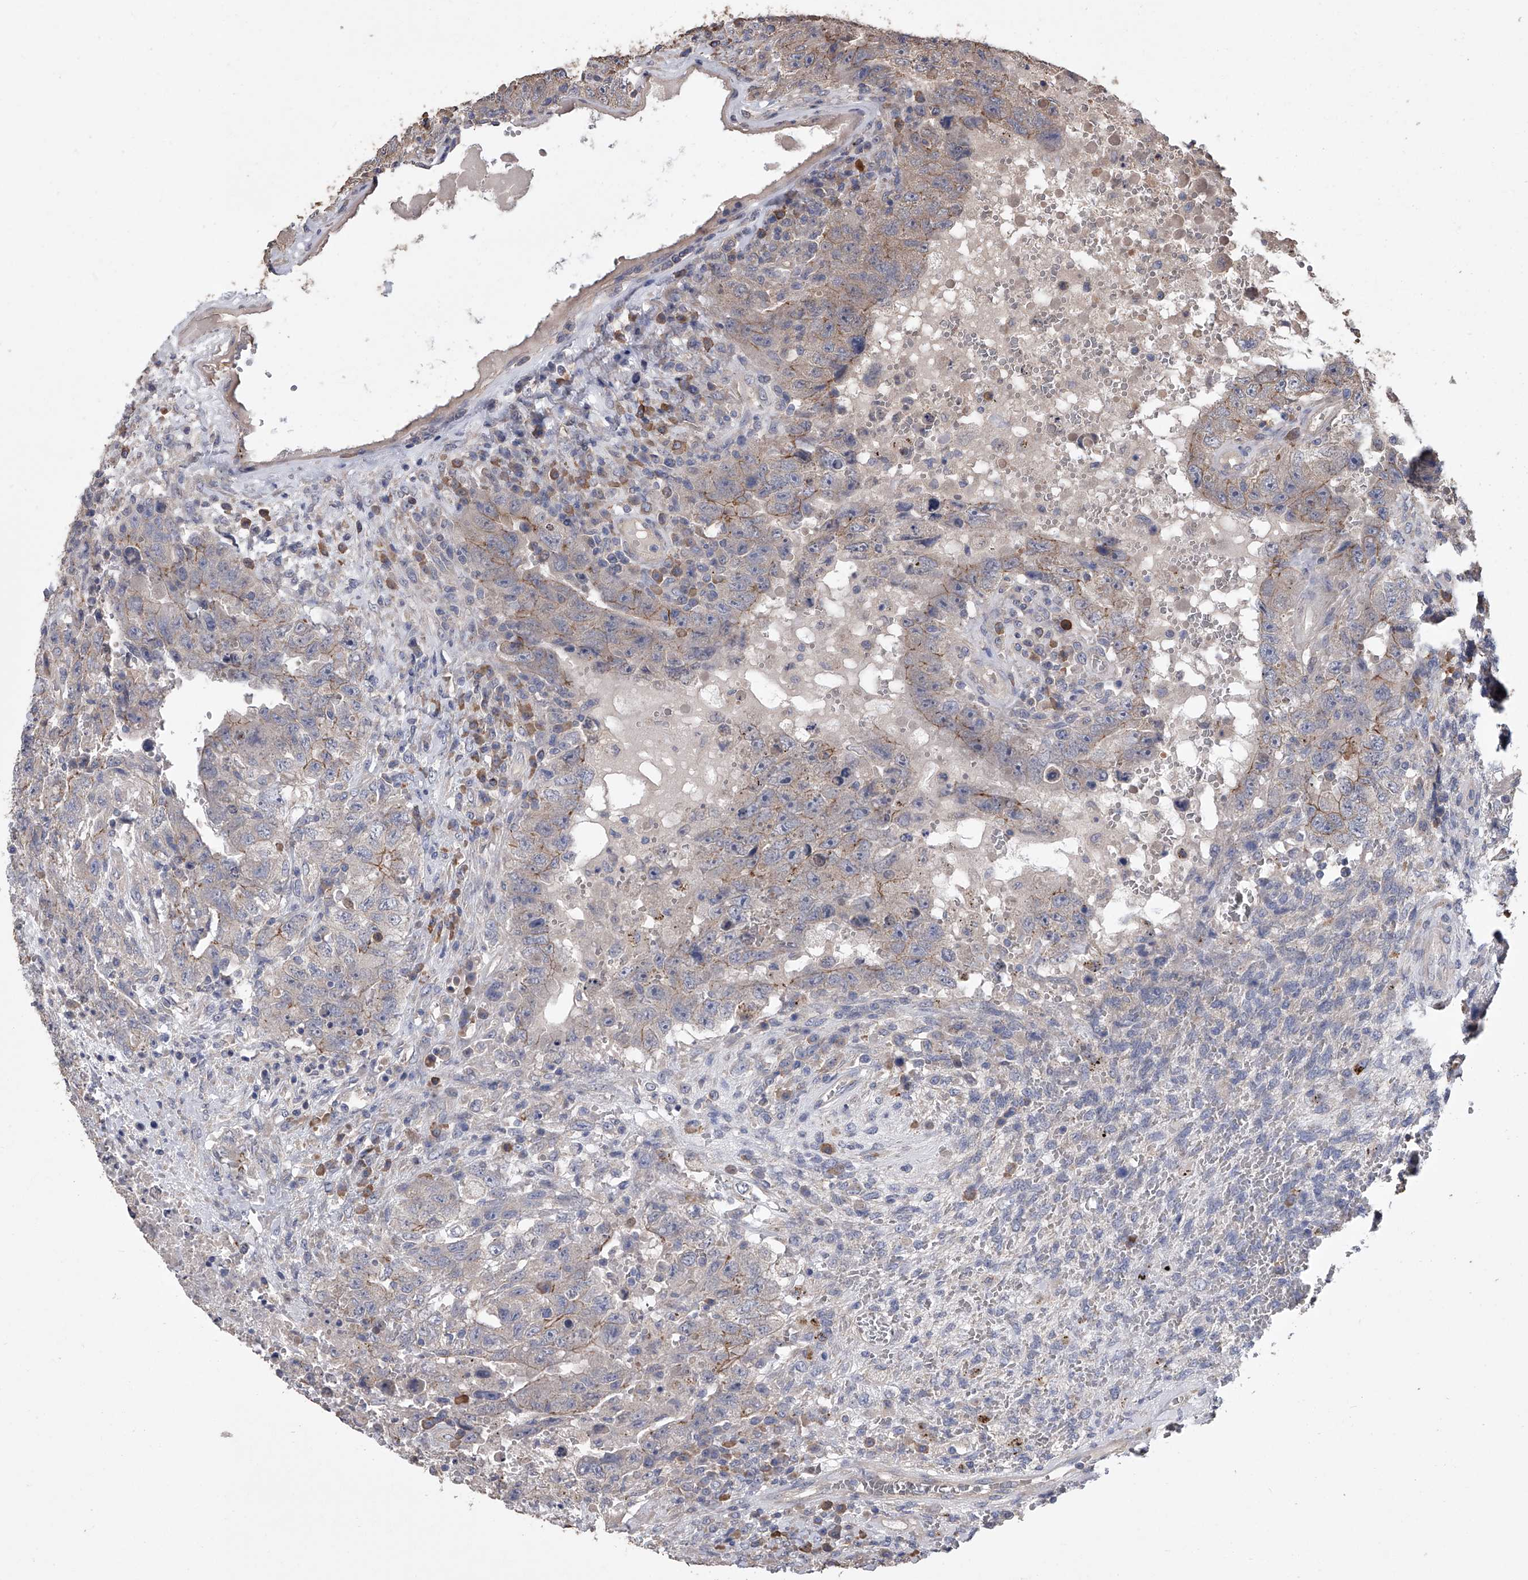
{"staining": {"intensity": "weak", "quantity": "25%-75%", "location": "cytoplasmic/membranous"}, "tissue": "testis cancer", "cell_type": "Tumor cells", "image_type": "cancer", "snomed": [{"axis": "morphology", "description": "Carcinoma, Embryonal, NOS"}, {"axis": "topography", "description": "Testis"}], "caption": "Immunohistochemical staining of testis embryonal carcinoma demonstrates low levels of weak cytoplasmic/membranous protein staining in approximately 25%-75% of tumor cells. Using DAB (3,3'-diaminobenzidine) (brown) and hematoxylin (blue) stains, captured at high magnification using brightfield microscopy.", "gene": "ZNF343", "patient": {"sex": "male", "age": 26}}